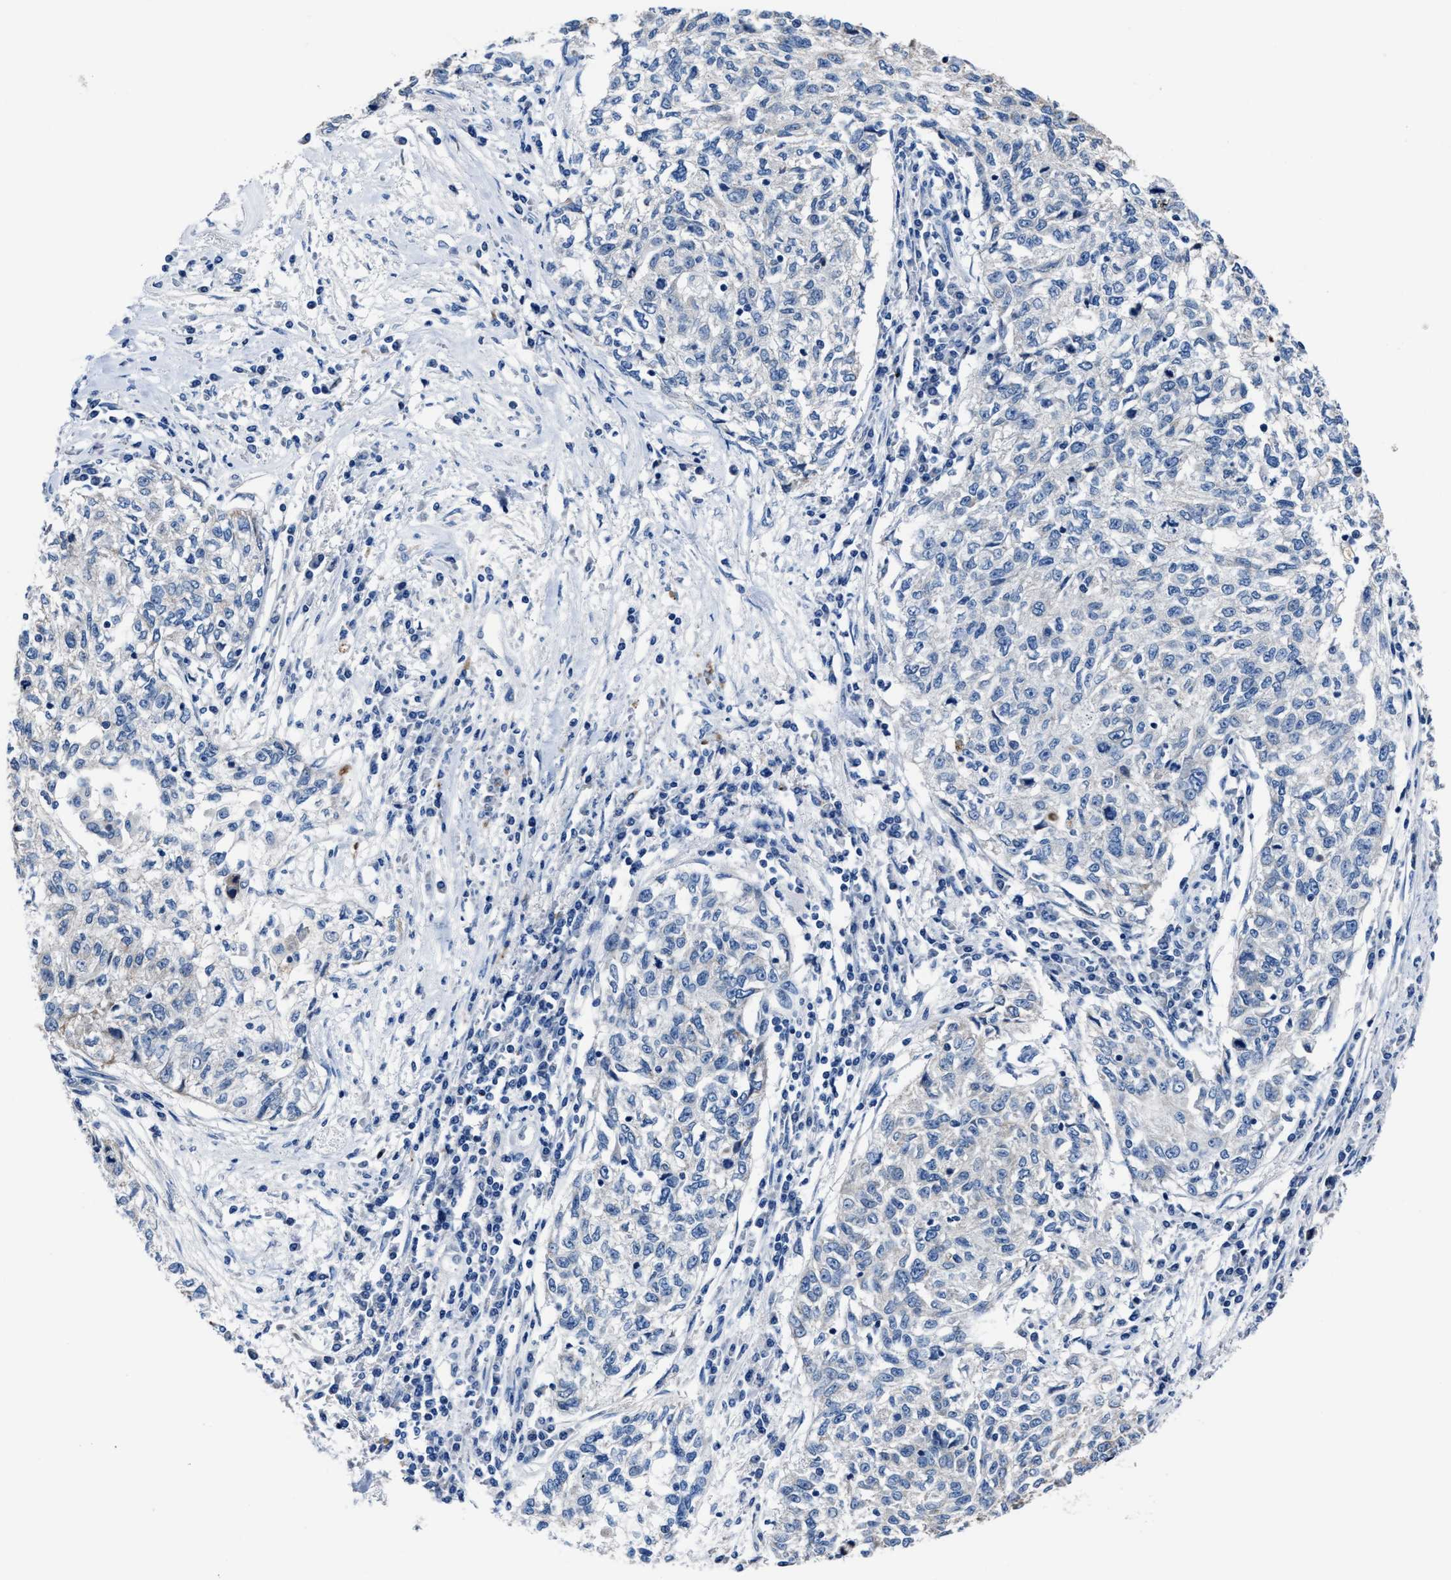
{"staining": {"intensity": "negative", "quantity": "none", "location": "none"}, "tissue": "cervical cancer", "cell_type": "Tumor cells", "image_type": "cancer", "snomed": [{"axis": "morphology", "description": "Squamous cell carcinoma, NOS"}, {"axis": "topography", "description": "Cervix"}], "caption": "Squamous cell carcinoma (cervical) was stained to show a protein in brown. There is no significant positivity in tumor cells. The staining is performed using DAB brown chromogen with nuclei counter-stained in using hematoxylin.", "gene": "GHITM", "patient": {"sex": "female", "age": 57}}